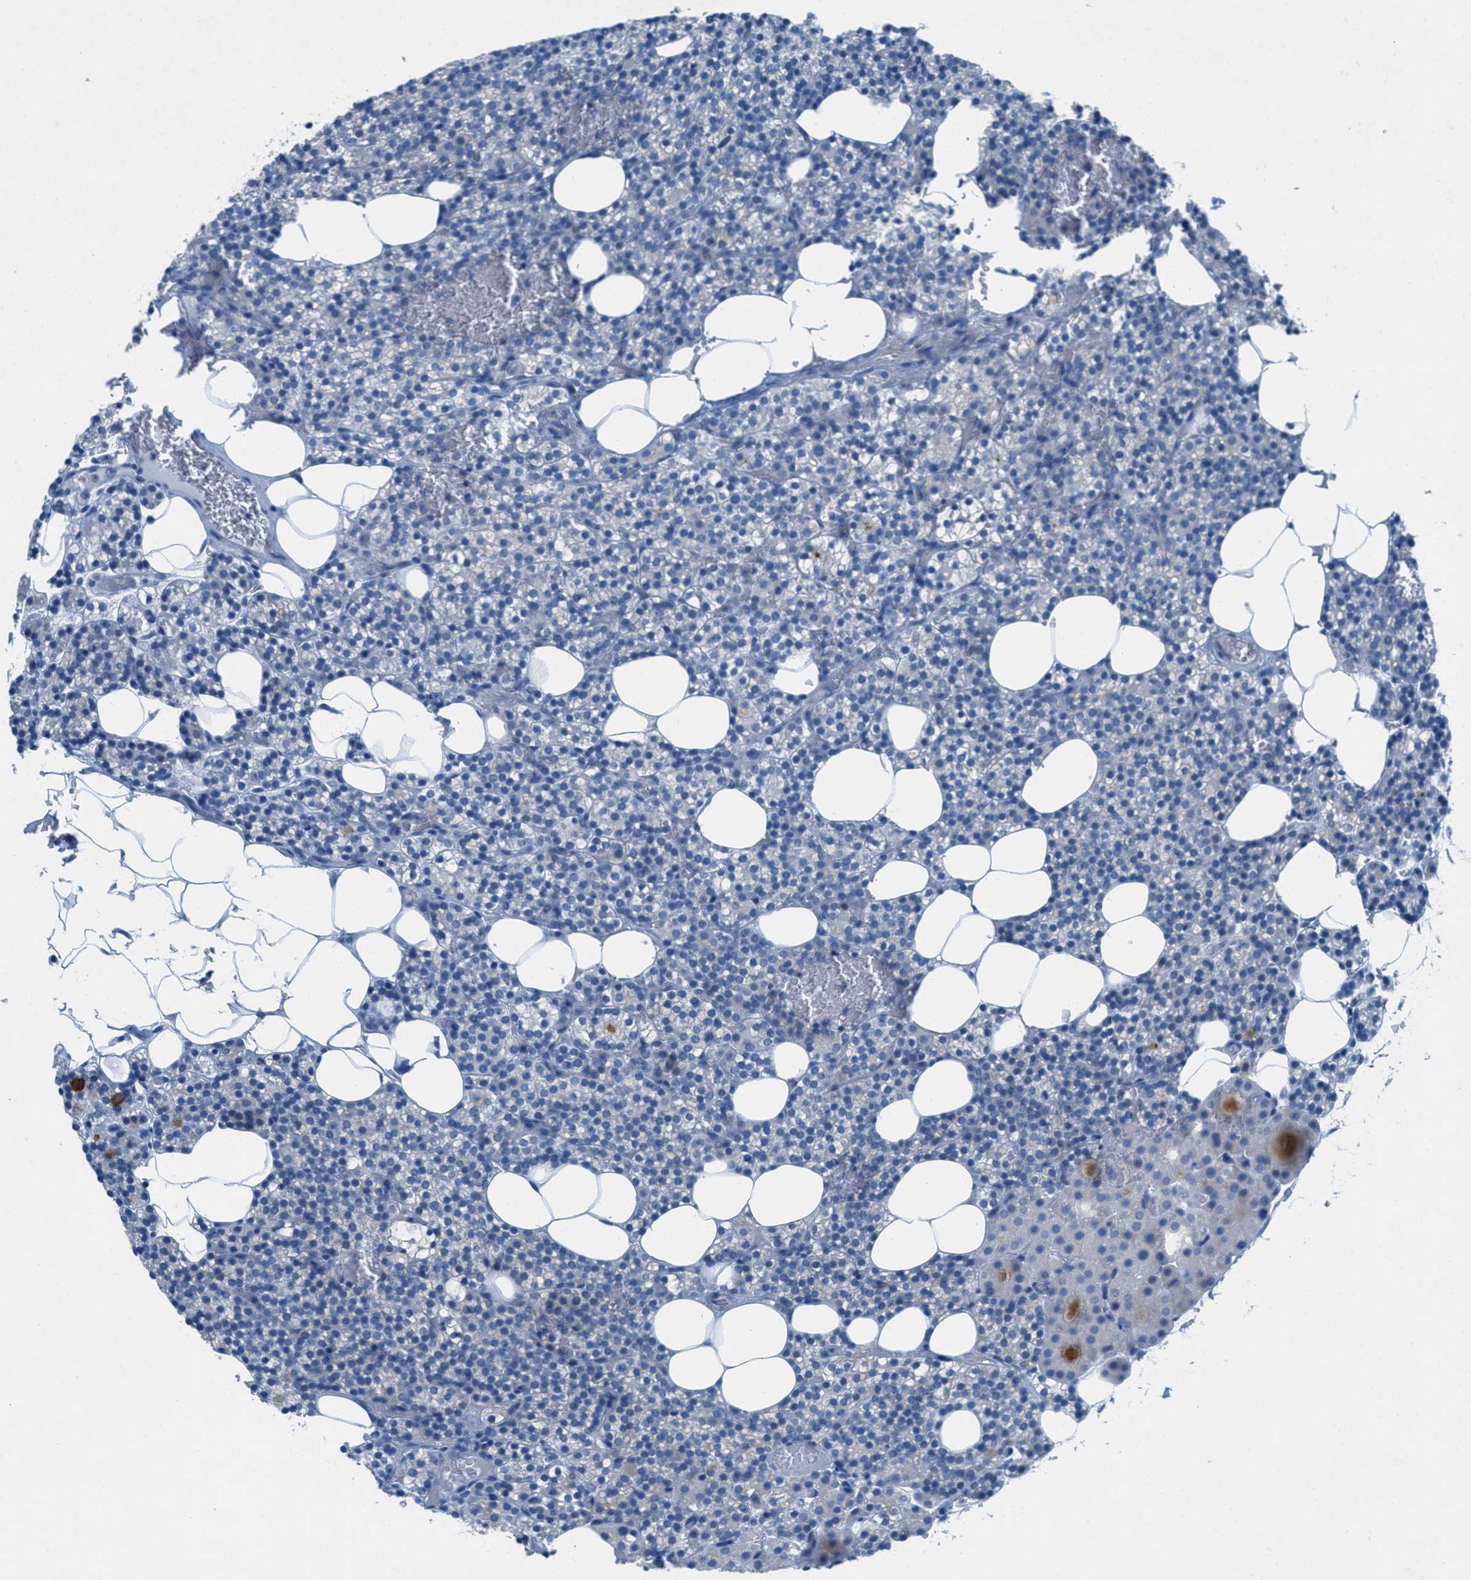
{"staining": {"intensity": "negative", "quantity": "none", "location": "none"}, "tissue": "parathyroid gland", "cell_type": "Glandular cells", "image_type": "normal", "snomed": [{"axis": "morphology", "description": "Normal tissue, NOS"}, {"axis": "morphology", "description": "Inflammation chronic"}, {"axis": "morphology", "description": "Goiter, colloid"}, {"axis": "topography", "description": "Thyroid gland"}, {"axis": "topography", "description": "Parathyroid gland"}], "caption": "A photomicrograph of human parathyroid gland is negative for staining in glandular cells. The staining was performed using DAB (3,3'-diaminobenzidine) to visualize the protein expression in brown, while the nuclei were stained in blue with hematoxylin (Magnification: 20x).", "gene": "GALNT17", "patient": {"sex": "male", "age": 65}}